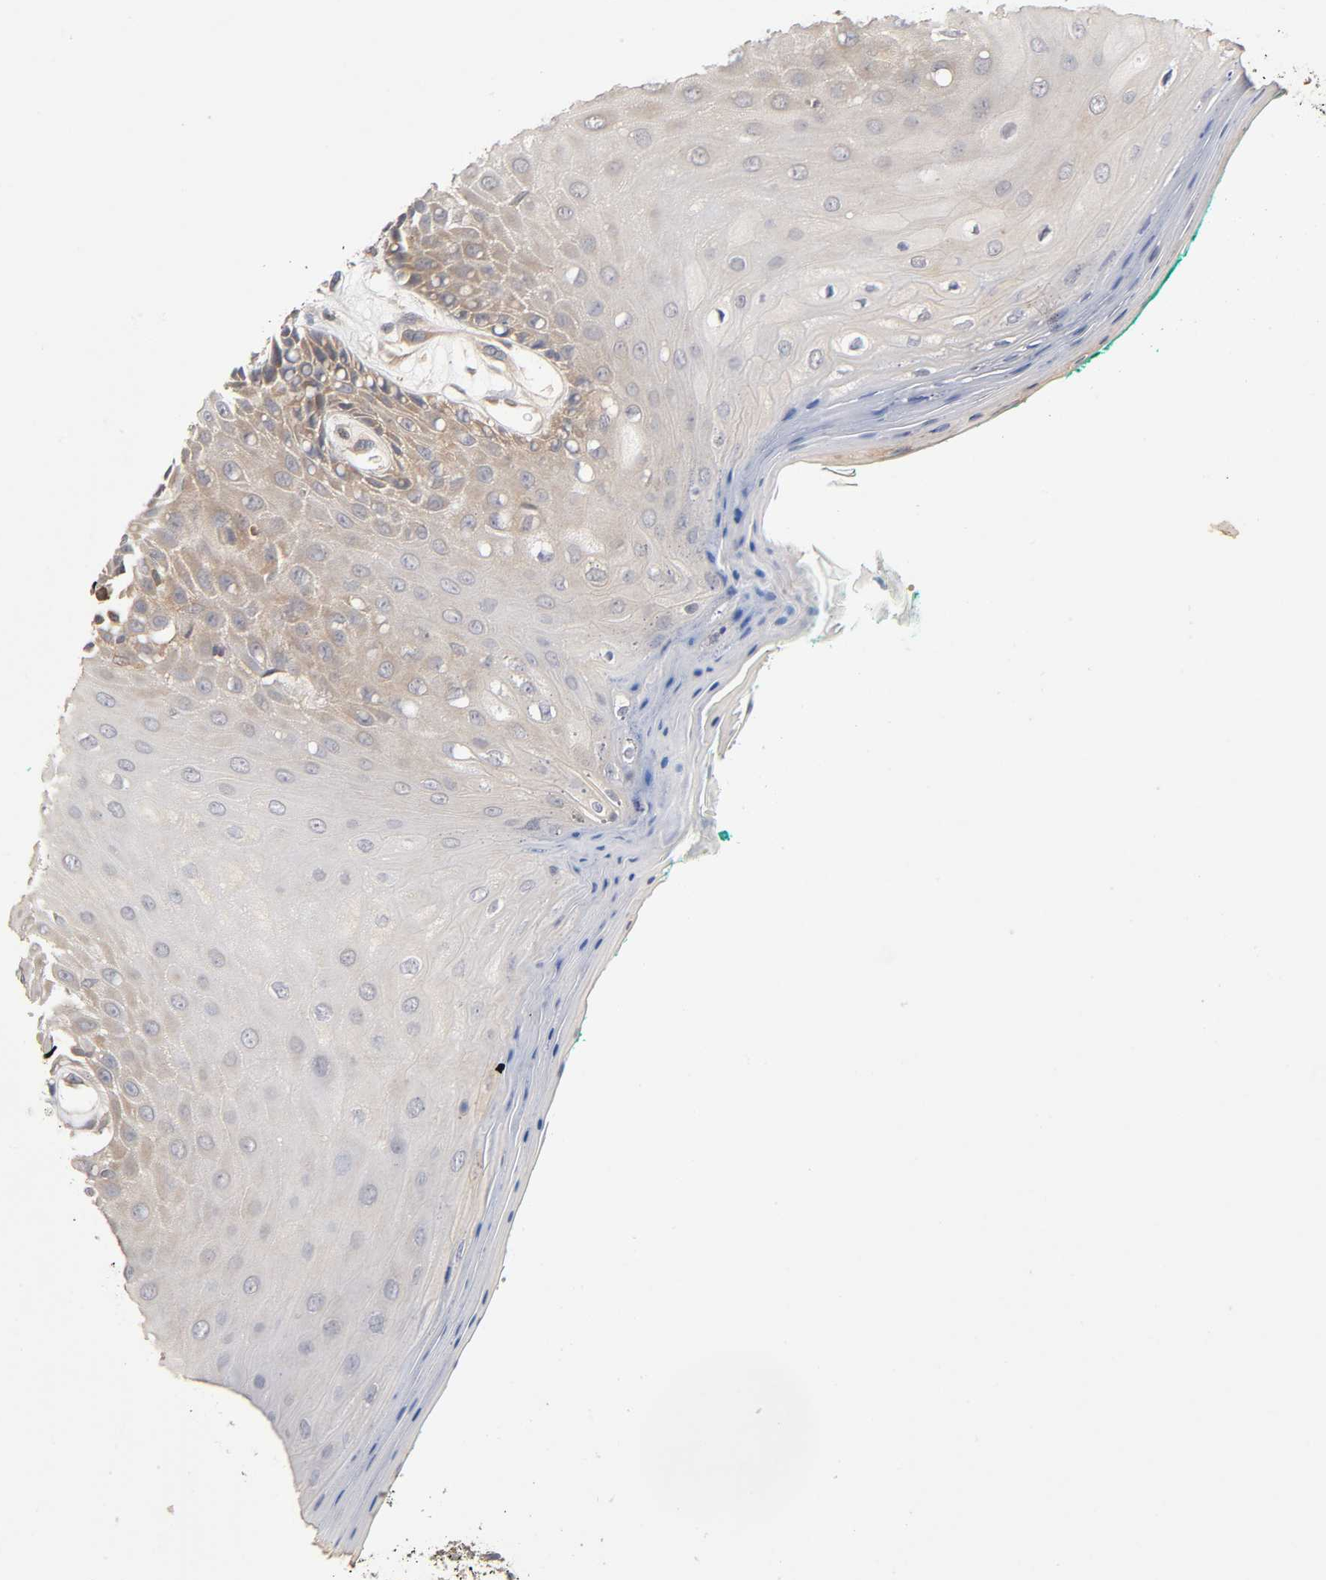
{"staining": {"intensity": "moderate", "quantity": "<25%", "location": "cytoplasmic/membranous"}, "tissue": "oral mucosa", "cell_type": "Squamous epithelial cells", "image_type": "normal", "snomed": [{"axis": "morphology", "description": "Normal tissue, NOS"}, {"axis": "morphology", "description": "Squamous cell carcinoma, NOS"}, {"axis": "topography", "description": "Skeletal muscle"}, {"axis": "topography", "description": "Oral tissue"}, {"axis": "topography", "description": "Head-Neck"}], "caption": "Oral mucosa stained with immunohistochemistry (IHC) reveals moderate cytoplasmic/membranous positivity in about <25% of squamous epithelial cells.", "gene": "ACTR2", "patient": {"sex": "female", "age": 84}}